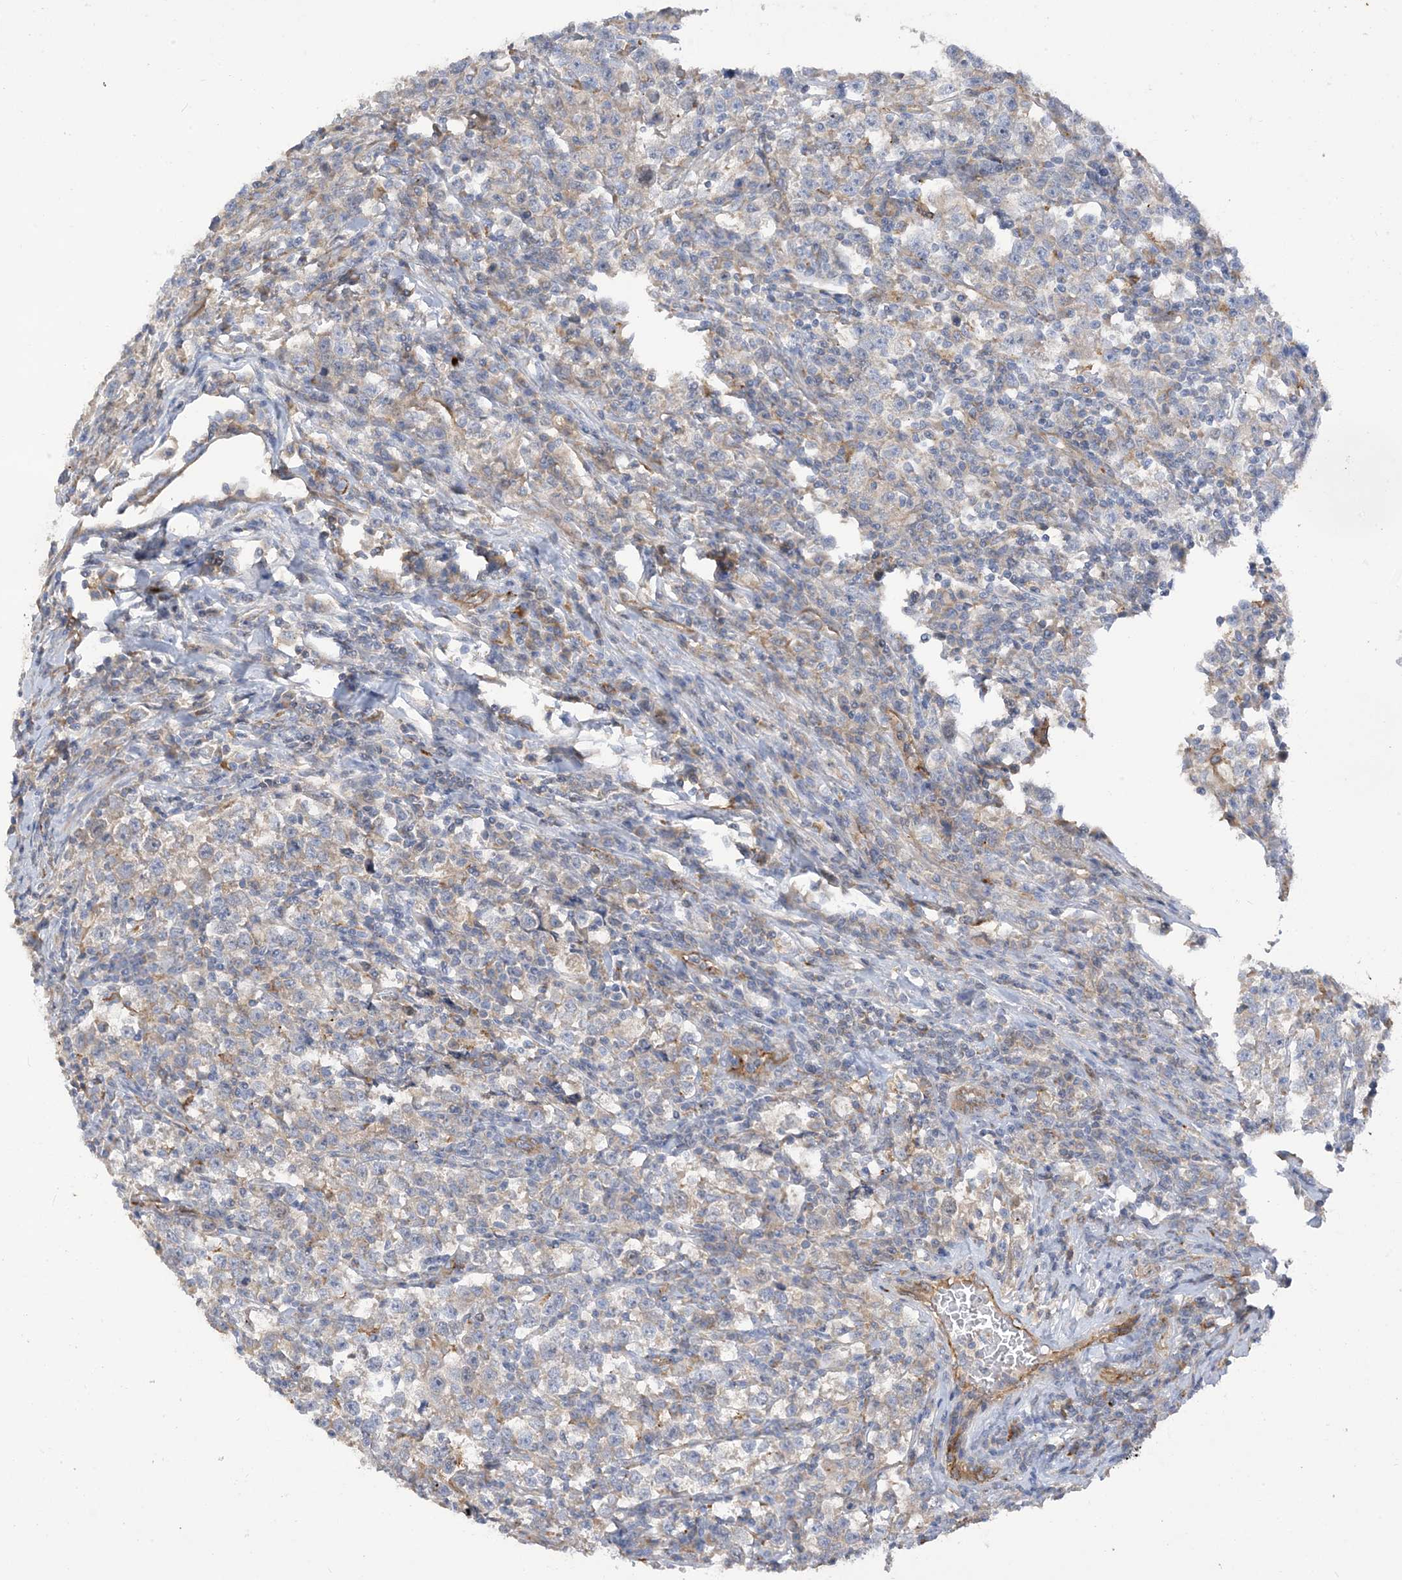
{"staining": {"intensity": "negative", "quantity": "none", "location": "none"}, "tissue": "testis cancer", "cell_type": "Tumor cells", "image_type": "cancer", "snomed": [{"axis": "morphology", "description": "Normal tissue, NOS"}, {"axis": "morphology", "description": "Seminoma, NOS"}, {"axis": "topography", "description": "Testis"}], "caption": "The image shows no staining of tumor cells in testis seminoma.", "gene": "PEAR1", "patient": {"sex": "male", "age": 43}}